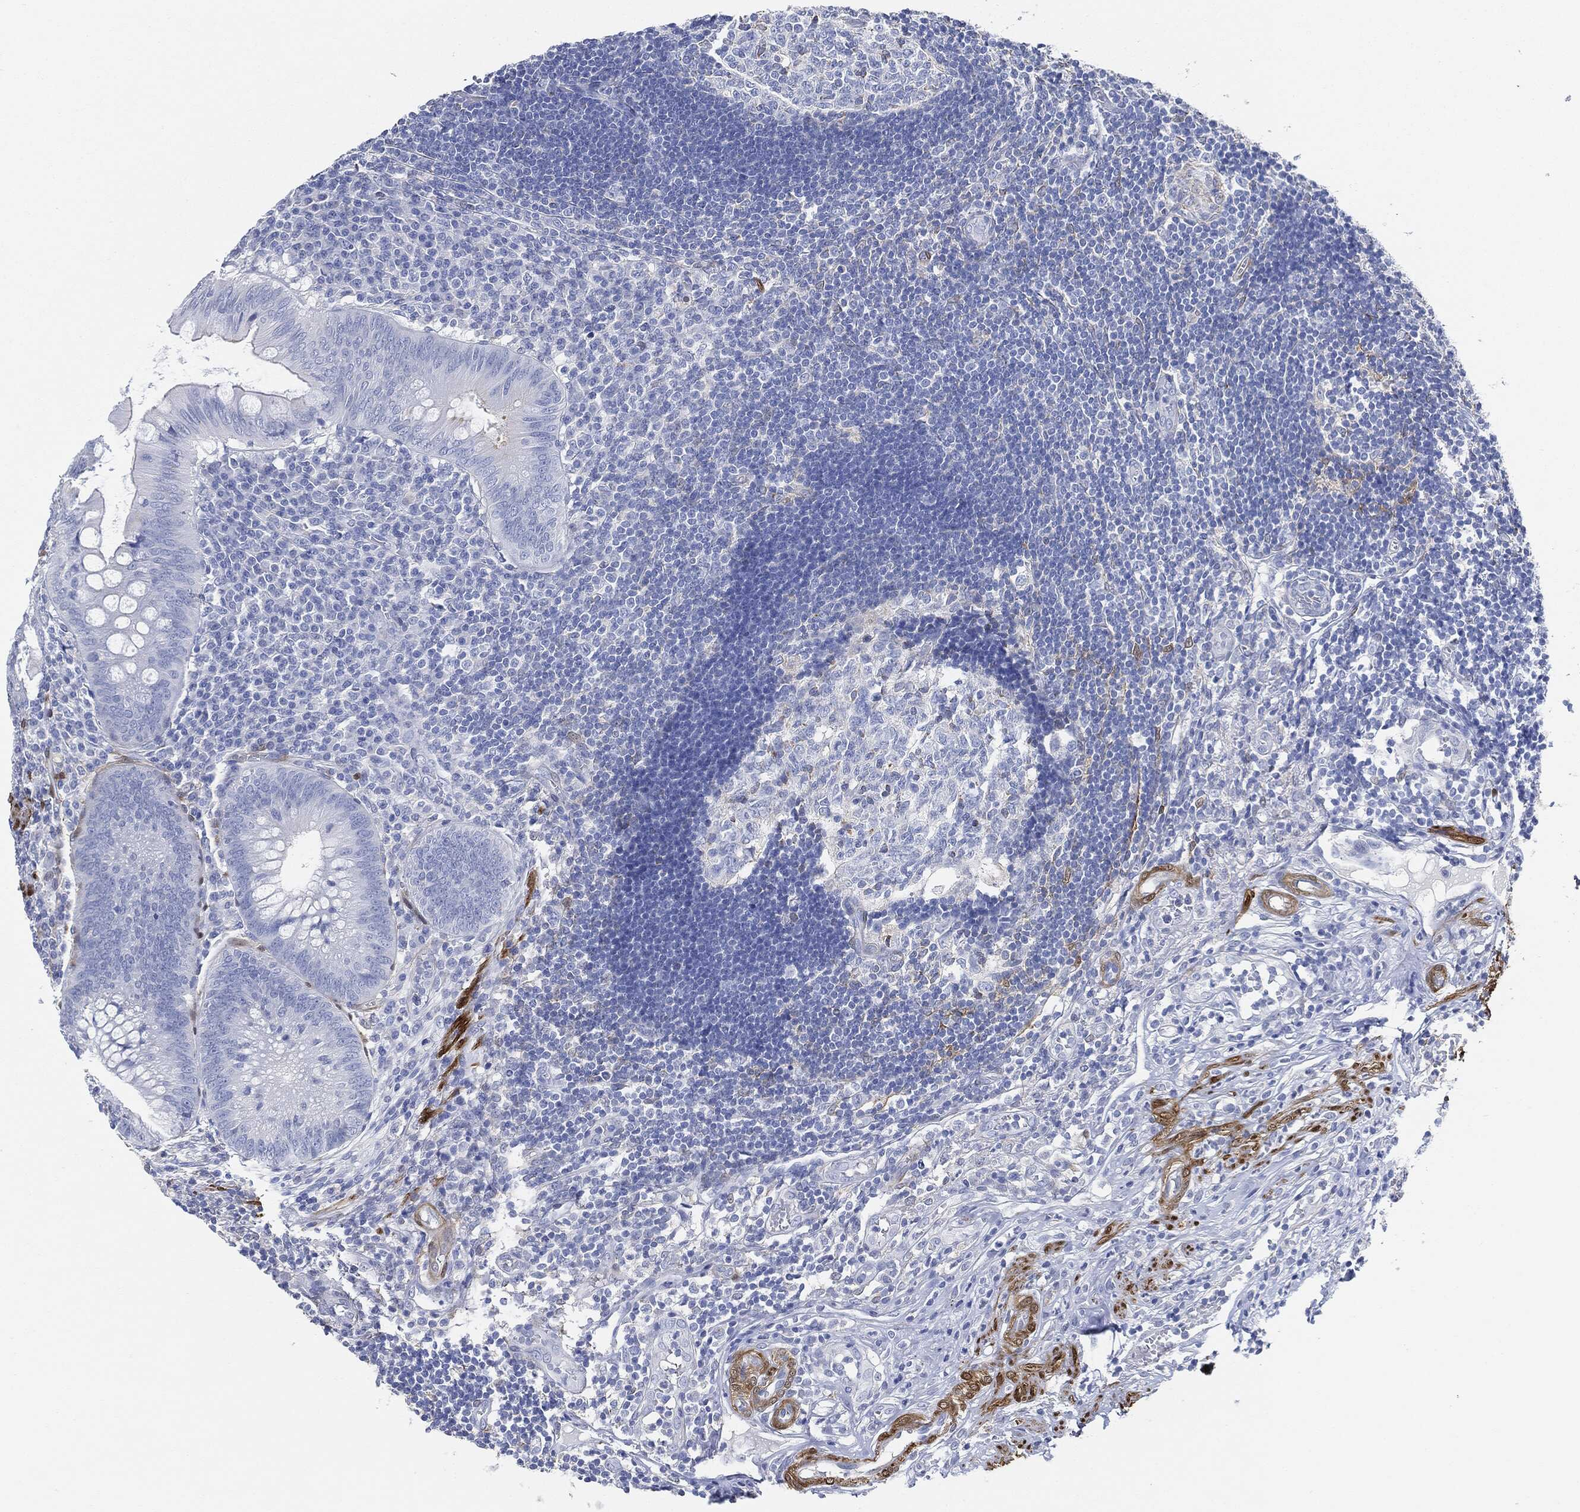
{"staining": {"intensity": "negative", "quantity": "none", "location": "none"}, "tissue": "appendix", "cell_type": "Glandular cells", "image_type": "normal", "snomed": [{"axis": "morphology", "description": "Normal tissue, NOS"}, {"axis": "morphology", "description": "Inflammation, NOS"}, {"axis": "topography", "description": "Appendix"}], "caption": "IHC micrograph of benign appendix: appendix stained with DAB (3,3'-diaminobenzidine) exhibits no significant protein expression in glandular cells.", "gene": "TAGLN", "patient": {"sex": "male", "age": 16}}